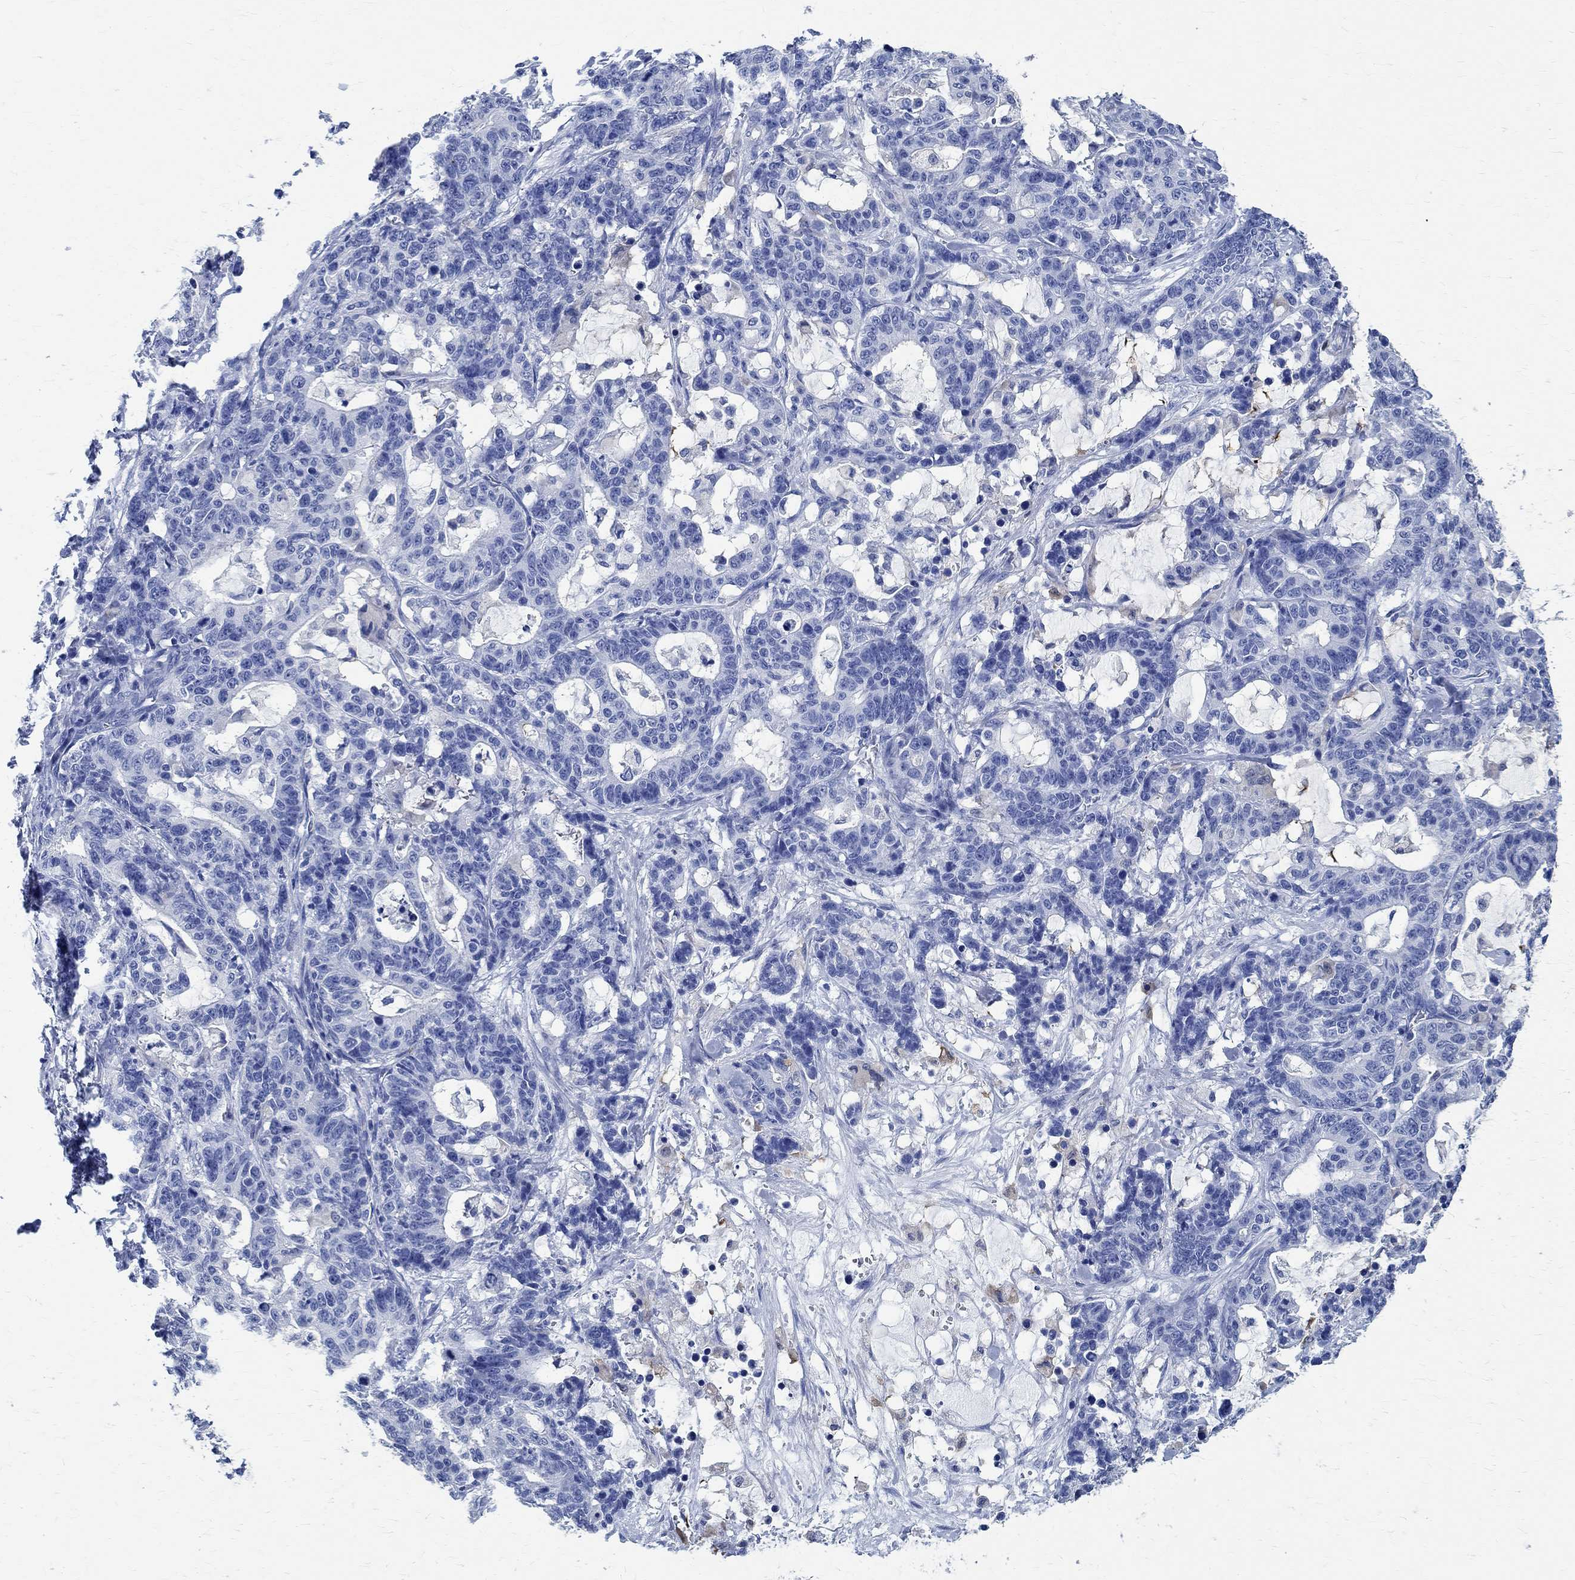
{"staining": {"intensity": "negative", "quantity": "none", "location": "none"}, "tissue": "stomach cancer", "cell_type": "Tumor cells", "image_type": "cancer", "snomed": [{"axis": "morphology", "description": "Normal tissue, NOS"}, {"axis": "morphology", "description": "Adenocarcinoma, NOS"}, {"axis": "topography", "description": "Stomach"}], "caption": "Tumor cells show no significant staining in stomach cancer (adenocarcinoma). The staining was performed using DAB (3,3'-diaminobenzidine) to visualize the protein expression in brown, while the nuclei were stained in blue with hematoxylin (Magnification: 20x).", "gene": "TMEM221", "patient": {"sex": "female", "age": 64}}